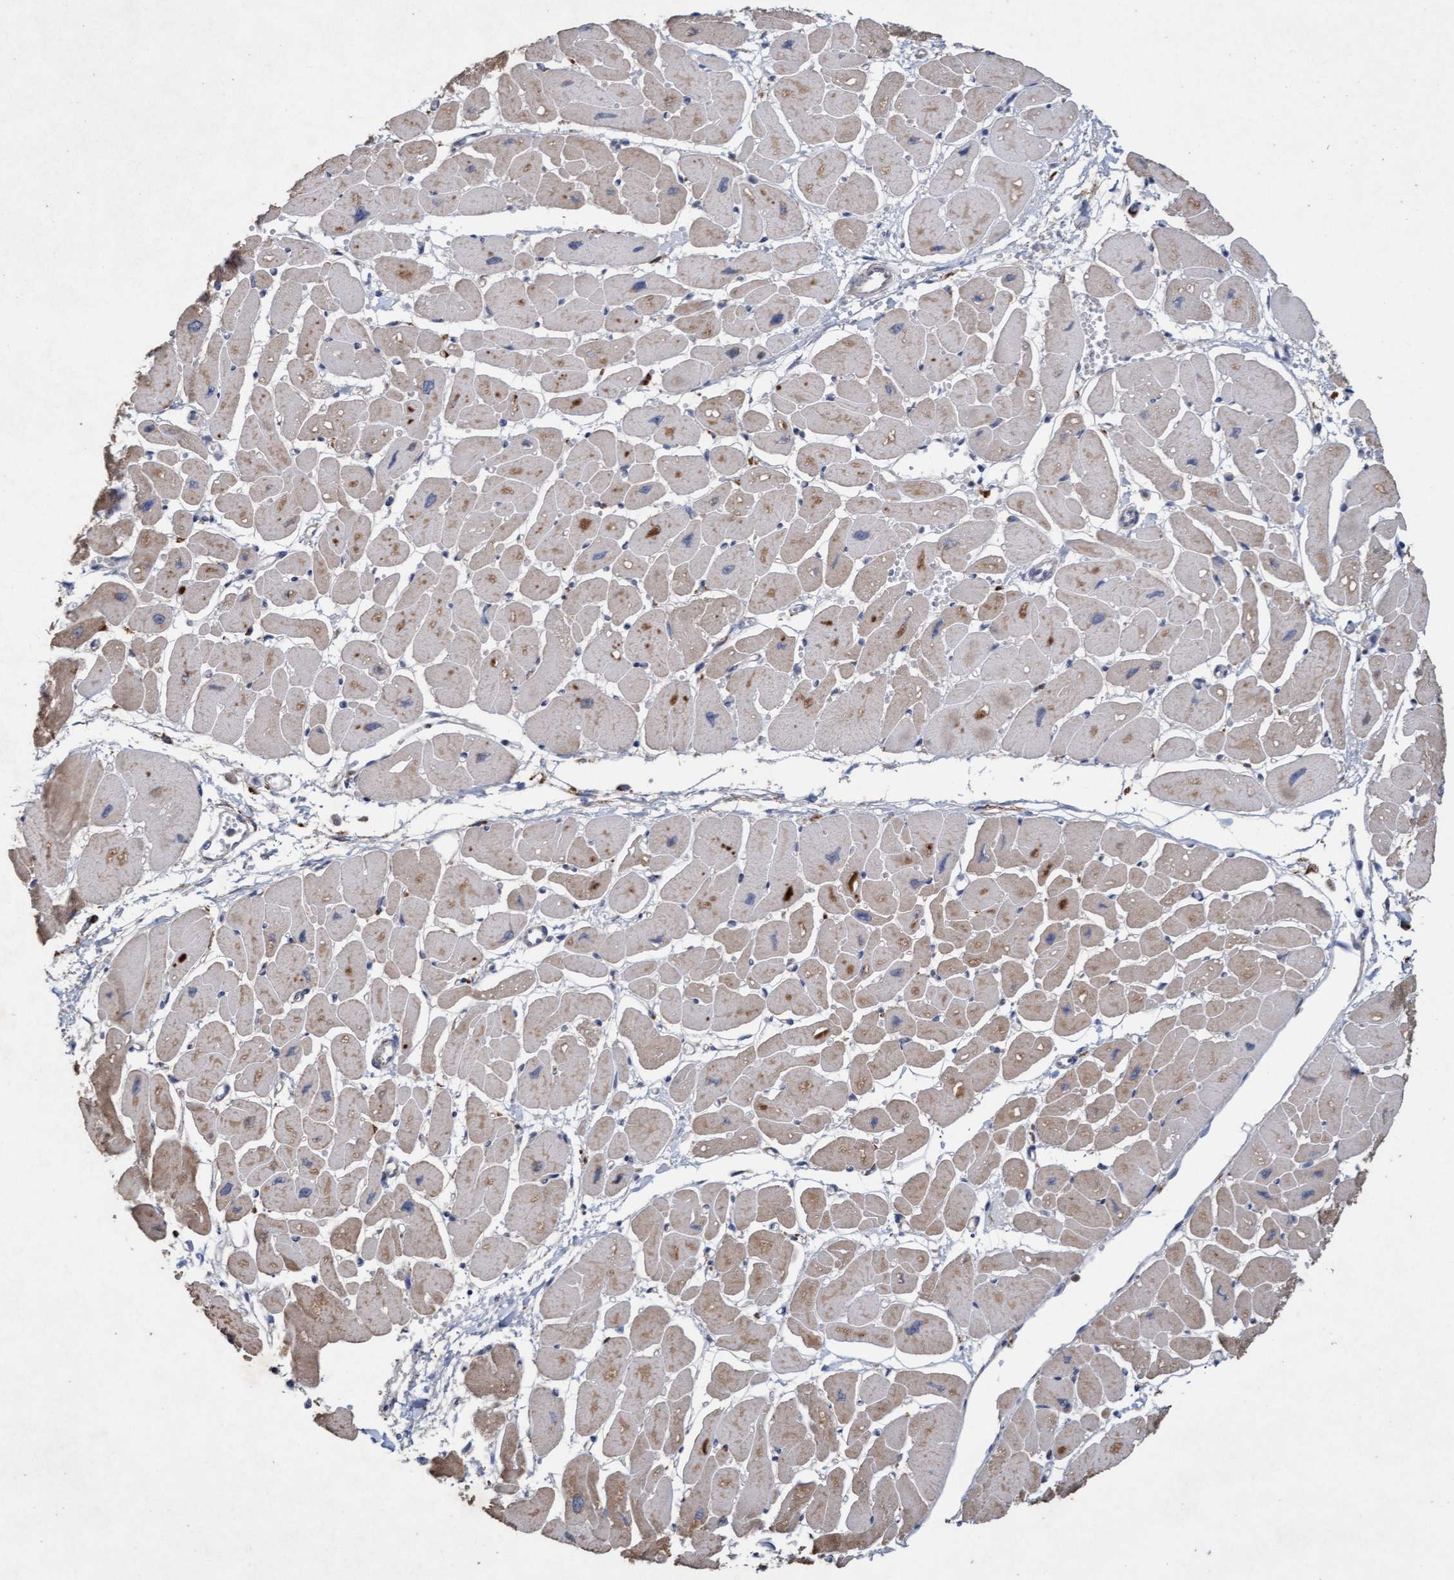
{"staining": {"intensity": "moderate", "quantity": ">75%", "location": "cytoplasmic/membranous"}, "tissue": "heart muscle", "cell_type": "Cardiomyocytes", "image_type": "normal", "snomed": [{"axis": "morphology", "description": "Normal tissue, NOS"}, {"axis": "topography", "description": "Heart"}], "caption": "Heart muscle stained with a brown dye displays moderate cytoplasmic/membranous positive positivity in approximately >75% of cardiomyocytes.", "gene": "ATPAF2", "patient": {"sex": "female", "age": 54}}